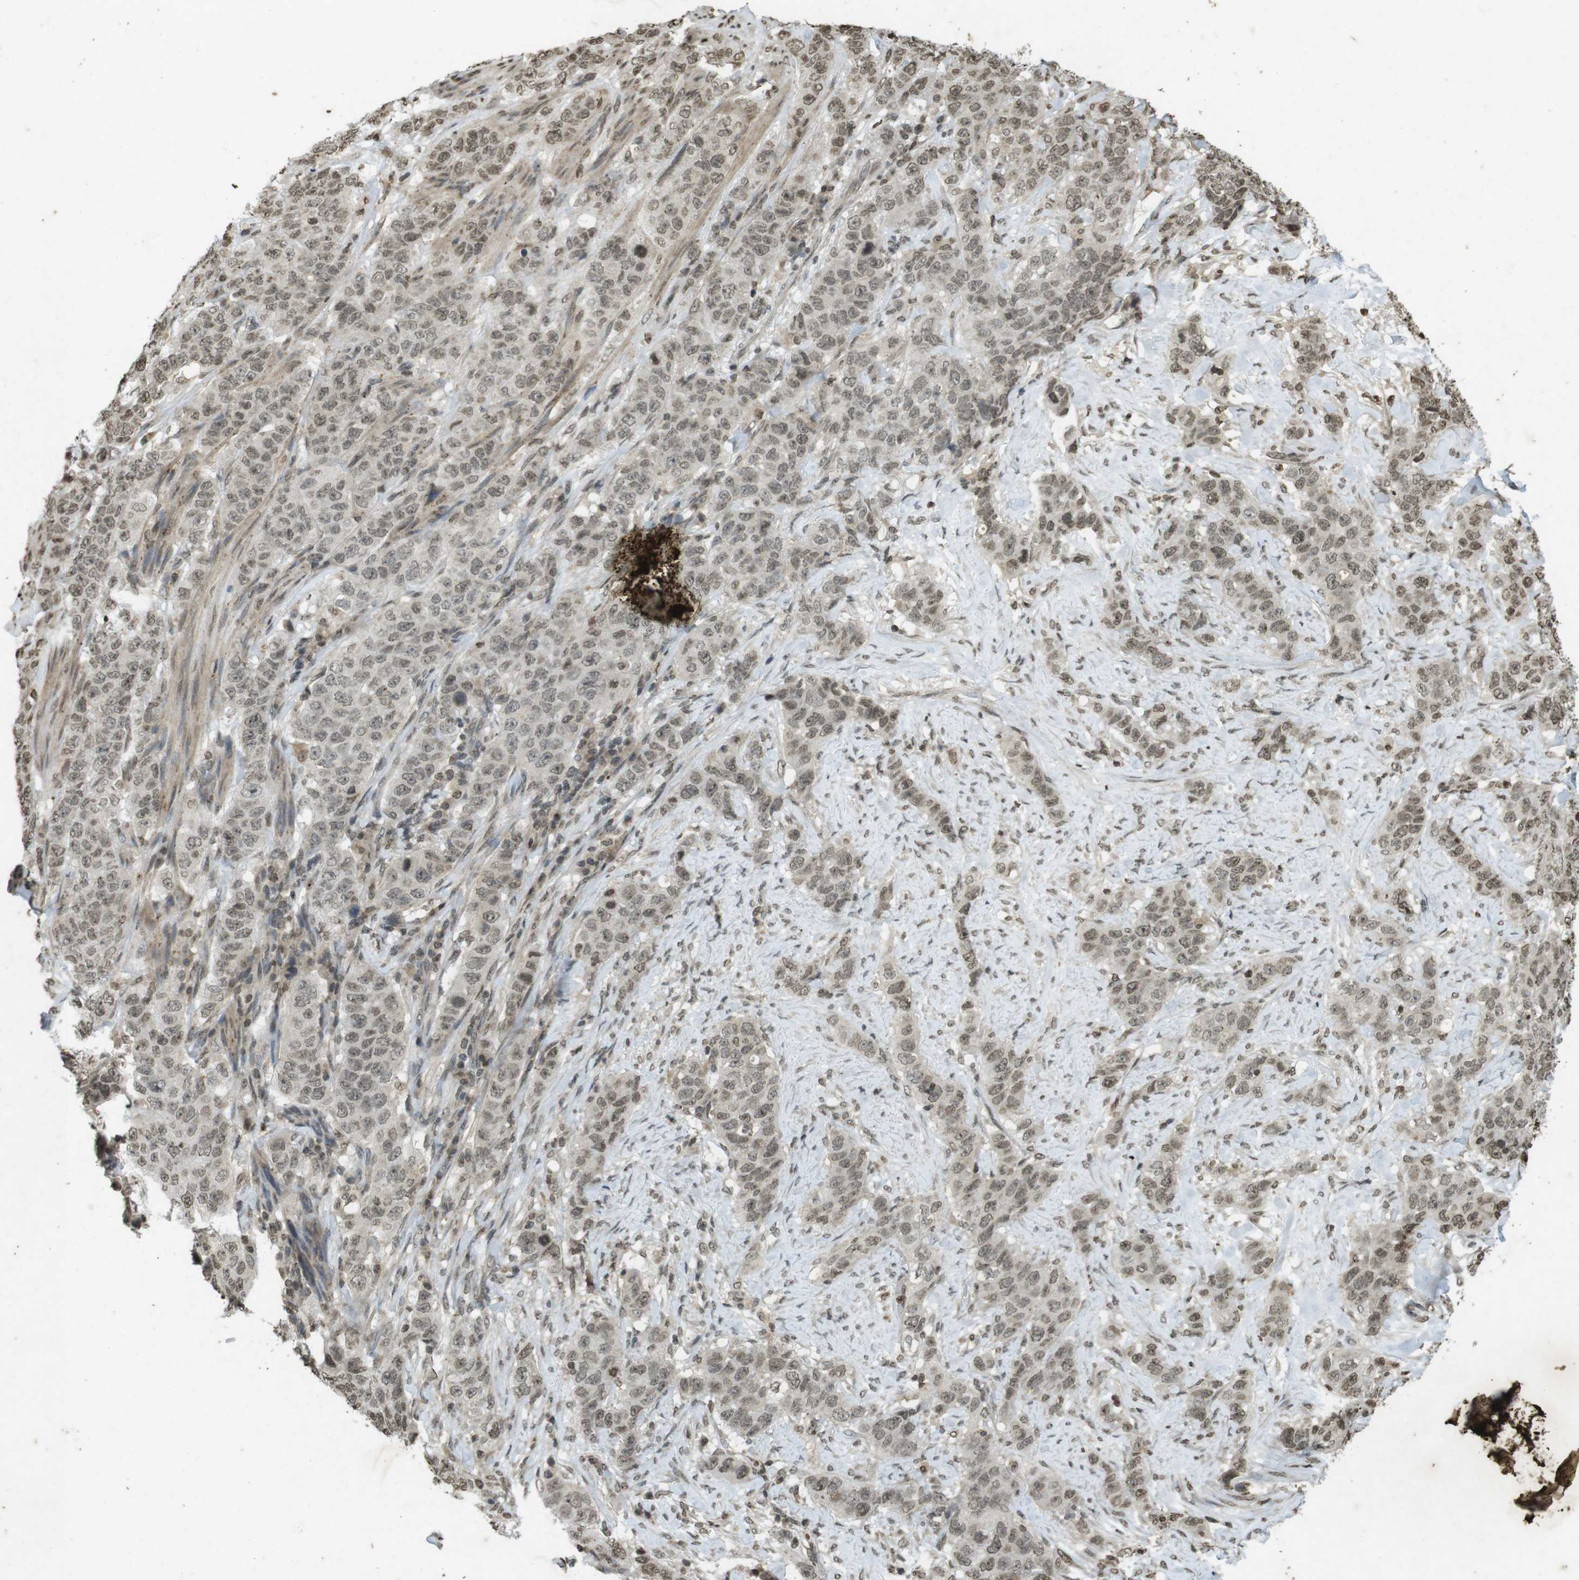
{"staining": {"intensity": "weak", "quantity": ">75%", "location": "nuclear"}, "tissue": "stomach cancer", "cell_type": "Tumor cells", "image_type": "cancer", "snomed": [{"axis": "morphology", "description": "Adenocarcinoma, NOS"}, {"axis": "topography", "description": "Stomach"}], "caption": "Tumor cells display low levels of weak nuclear positivity in approximately >75% of cells in stomach adenocarcinoma. The protein is stained brown, and the nuclei are stained in blue (DAB IHC with brightfield microscopy, high magnification).", "gene": "ORC4", "patient": {"sex": "male", "age": 48}}